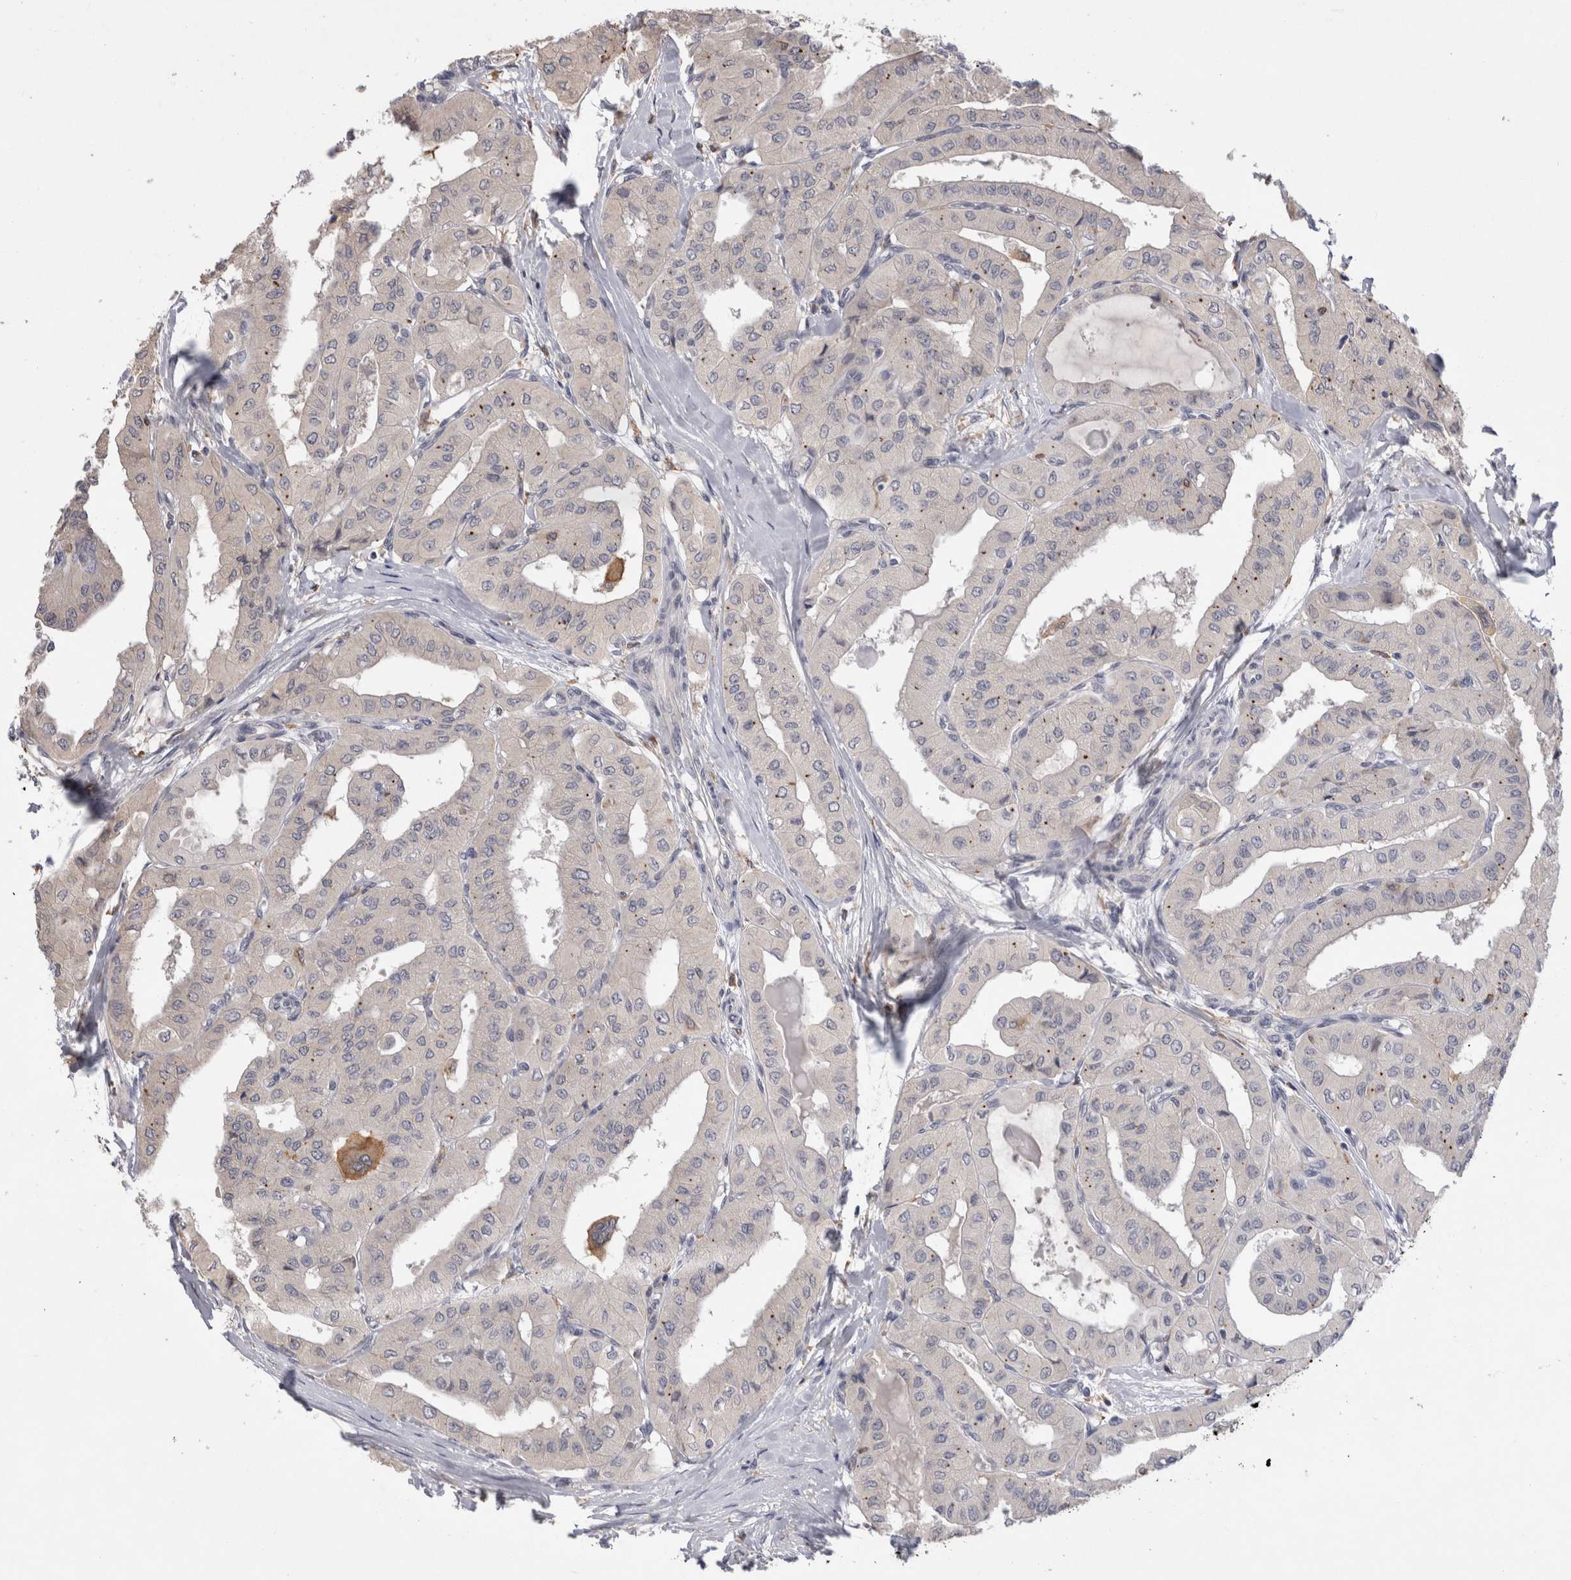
{"staining": {"intensity": "negative", "quantity": "none", "location": "none"}, "tissue": "thyroid cancer", "cell_type": "Tumor cells", "image_type": "cancer", "snomed": [{"axis": "morphology", "description": "Papillary adenocarcinoma, NOS"}, {"axis": "topography", "description": "Thyroid gland"}], "caption": "Immunohistochemical staining of thyroid cancer (papillary adenocarcinoma) displays no significant positivity in tumor cells.", "gene": "VSIG4", "patient": {"sex": "female", "age": 59}}